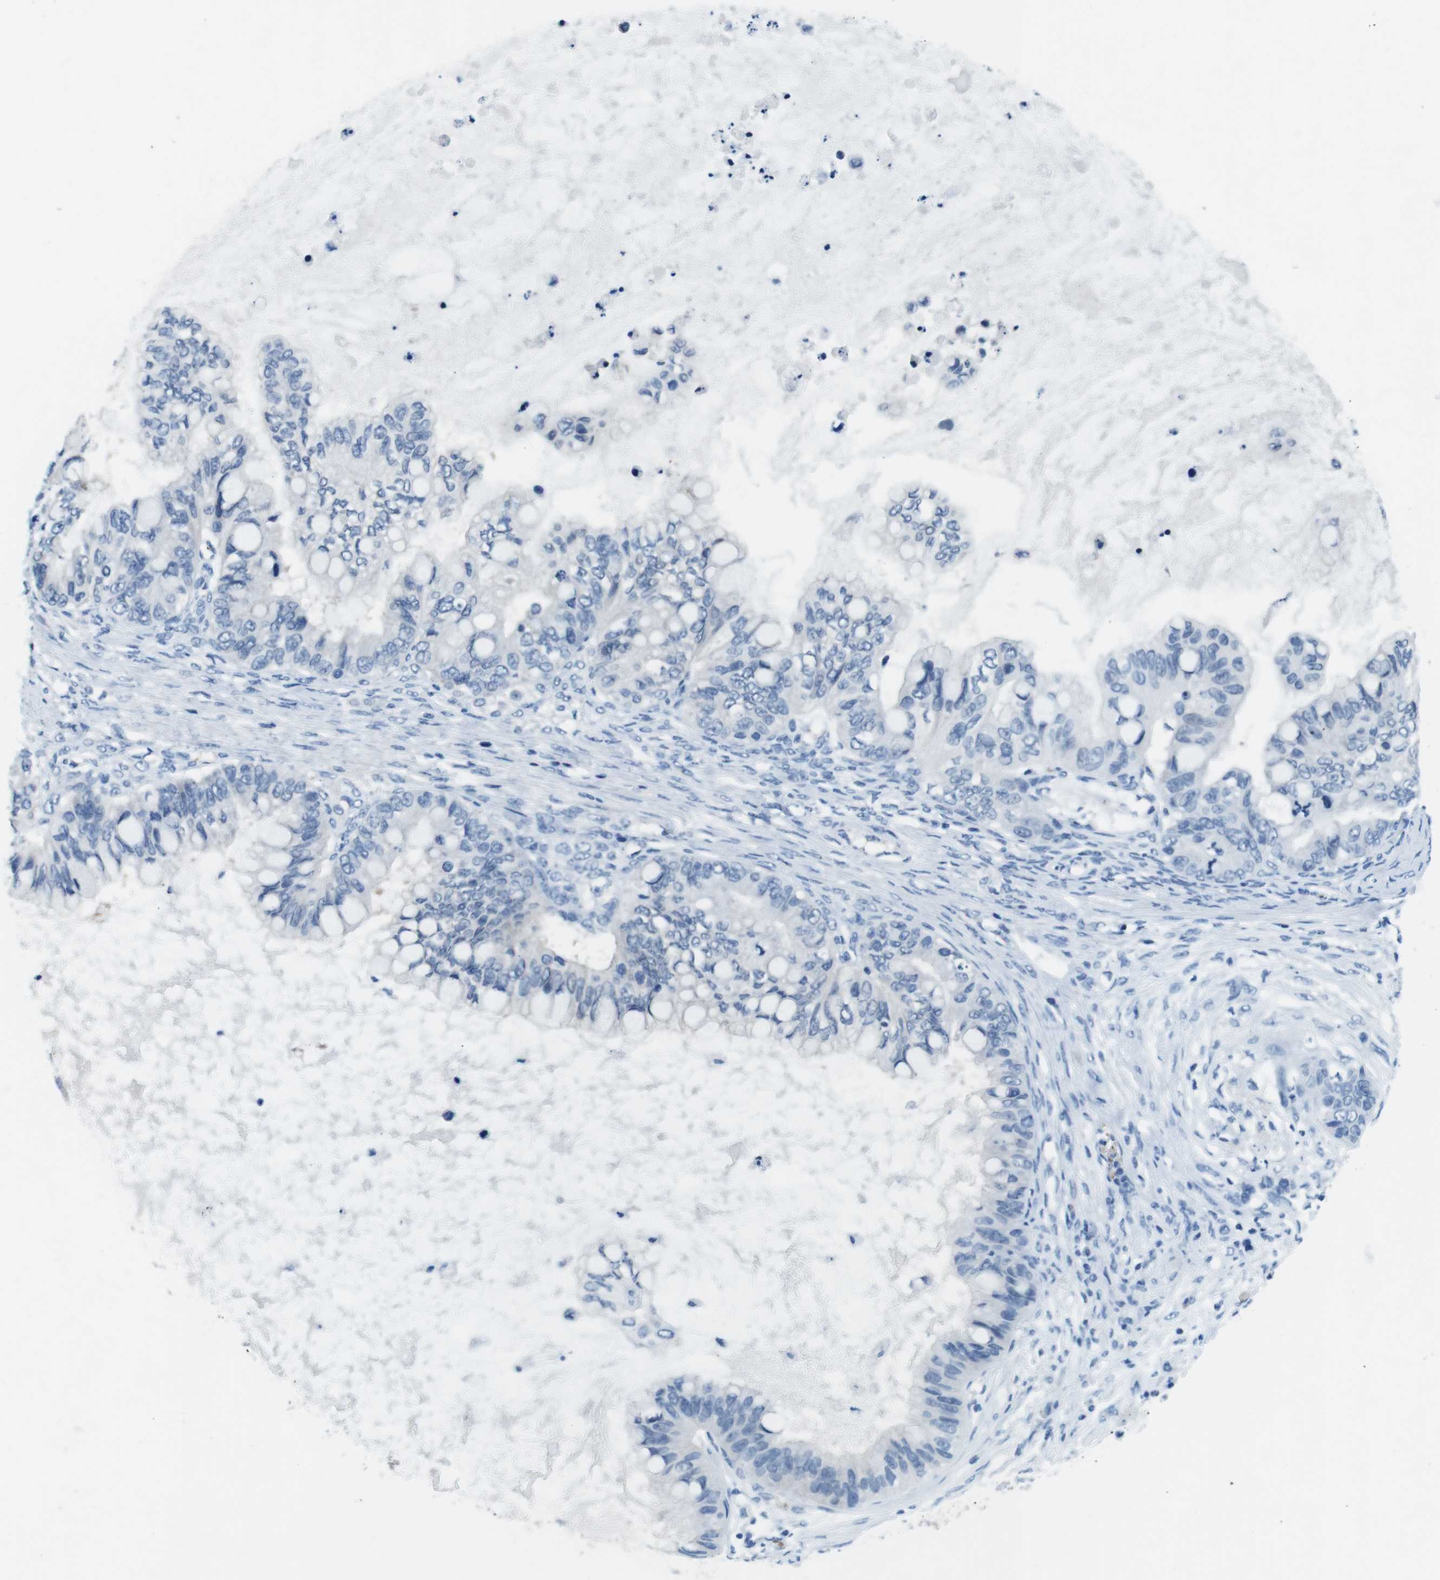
{"staining": {"intensity": "negative", "quantity": "none", "location": "none"}, "tissue": "ovarian cancer", "cell_type": "Tumor cells", "image_type": "cancer", "snomed": [{"axis": "morphology", "description": "Cystadenocarcinoma, mucinous, NOS"}, {"axis": "topography", "description": "Ovary"}], "caption": "IHC of human ovarian mucinous cystadenocarcinoma reveals no staining in tumor cells. The staining is performed using DAB brown chromogen with nuclei counter-stained in using hematoxylin.", "gene": "TFAP2C", "patient": {"sex": "female", "age": 80}}